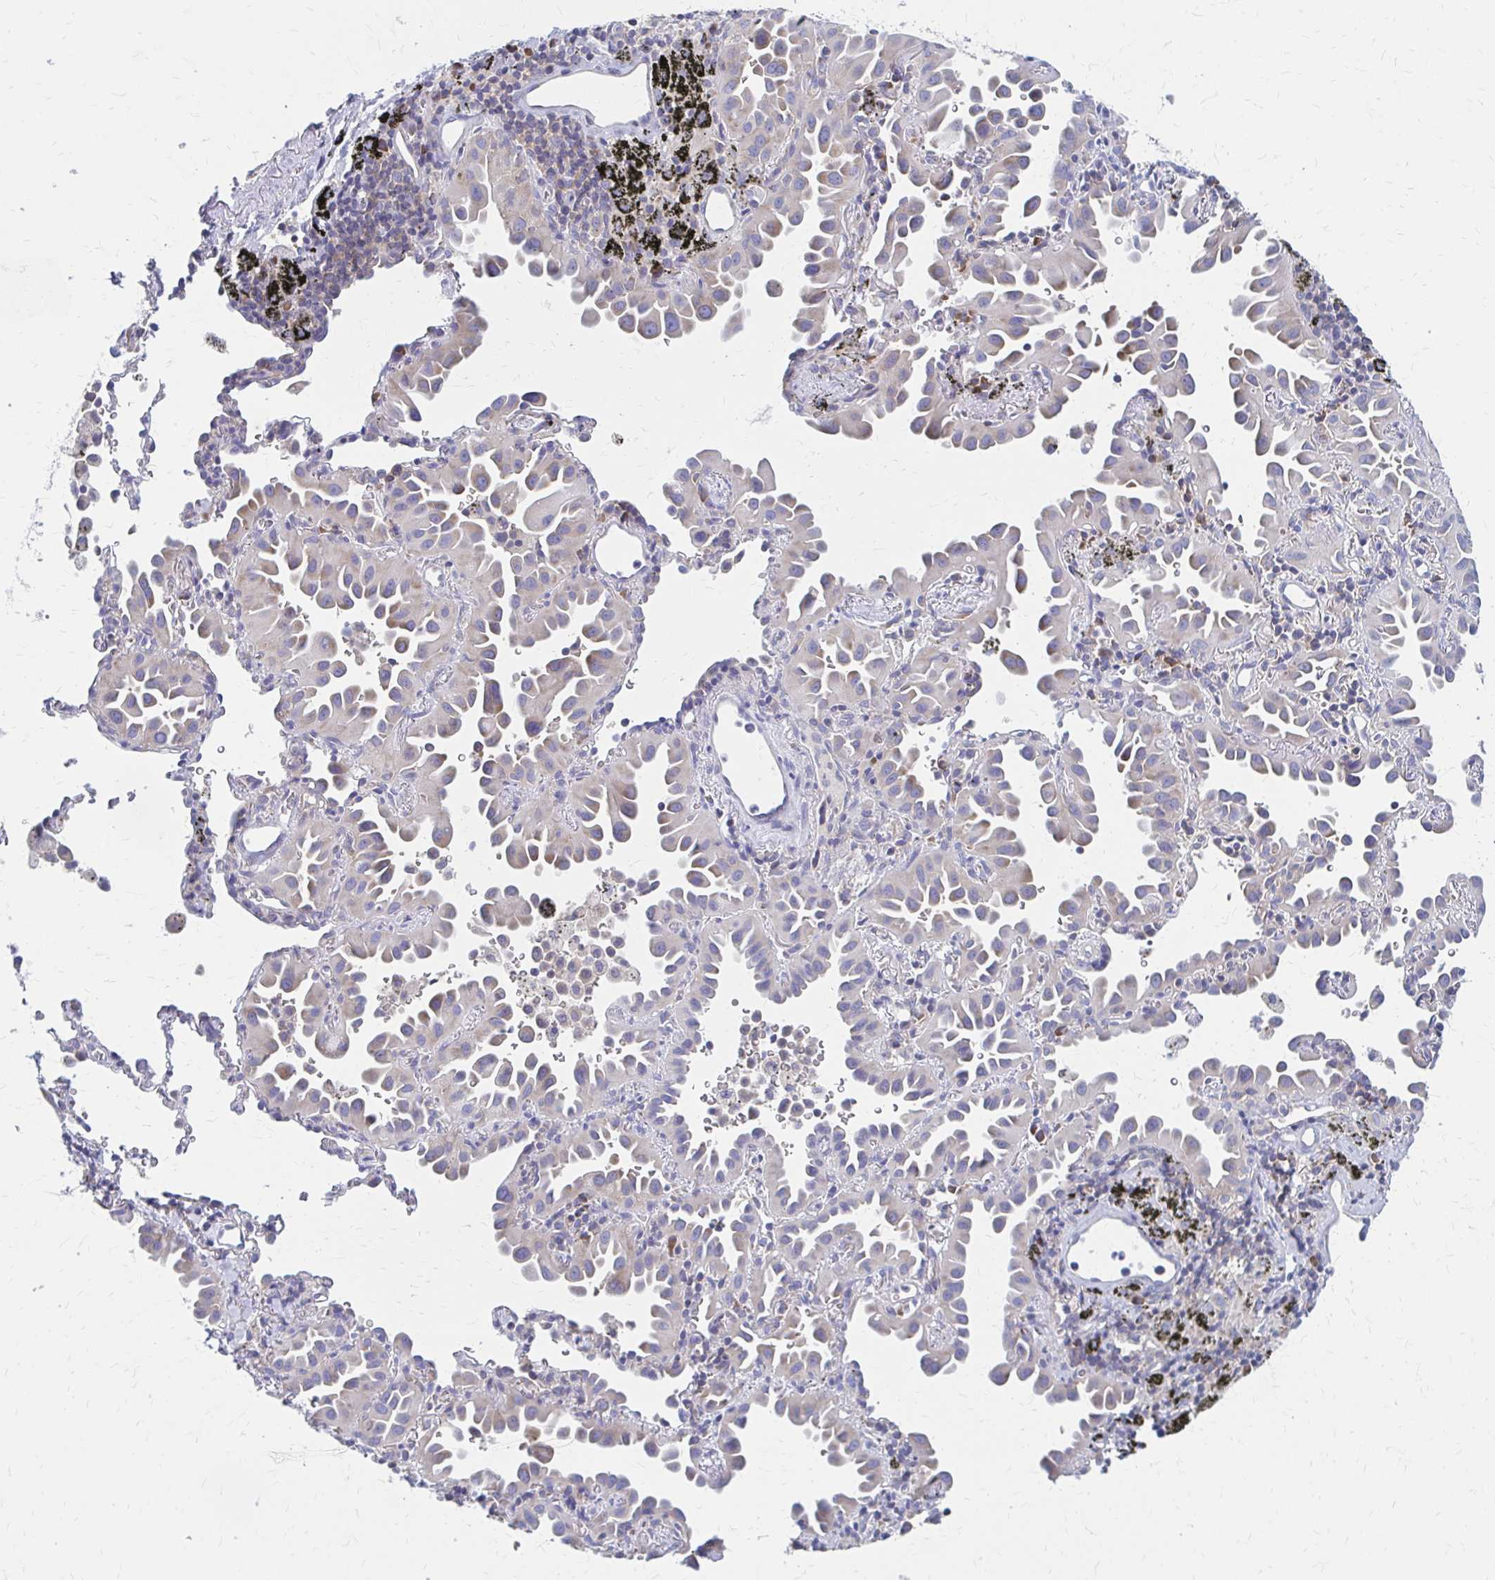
{"staining": {"intensity": "weak", "quantity": "<25%", "location": "cytoplasmic/membranous"}, "tissue": "lung cancer", "cell_type": "Tumor cells", "image_type": "cancer", "snomed": [{"axis": "morphology", "description": "Adenocarcinoma, NOS"}, {"axis": "topography", "description": "Lung"}], "caption": "This is an immunohistochemistry histopathology image of human lung cancer. There is no expression in tumor cells.", "gene": "RPL27A", "patient": {"sex": "male", "age": 68}}